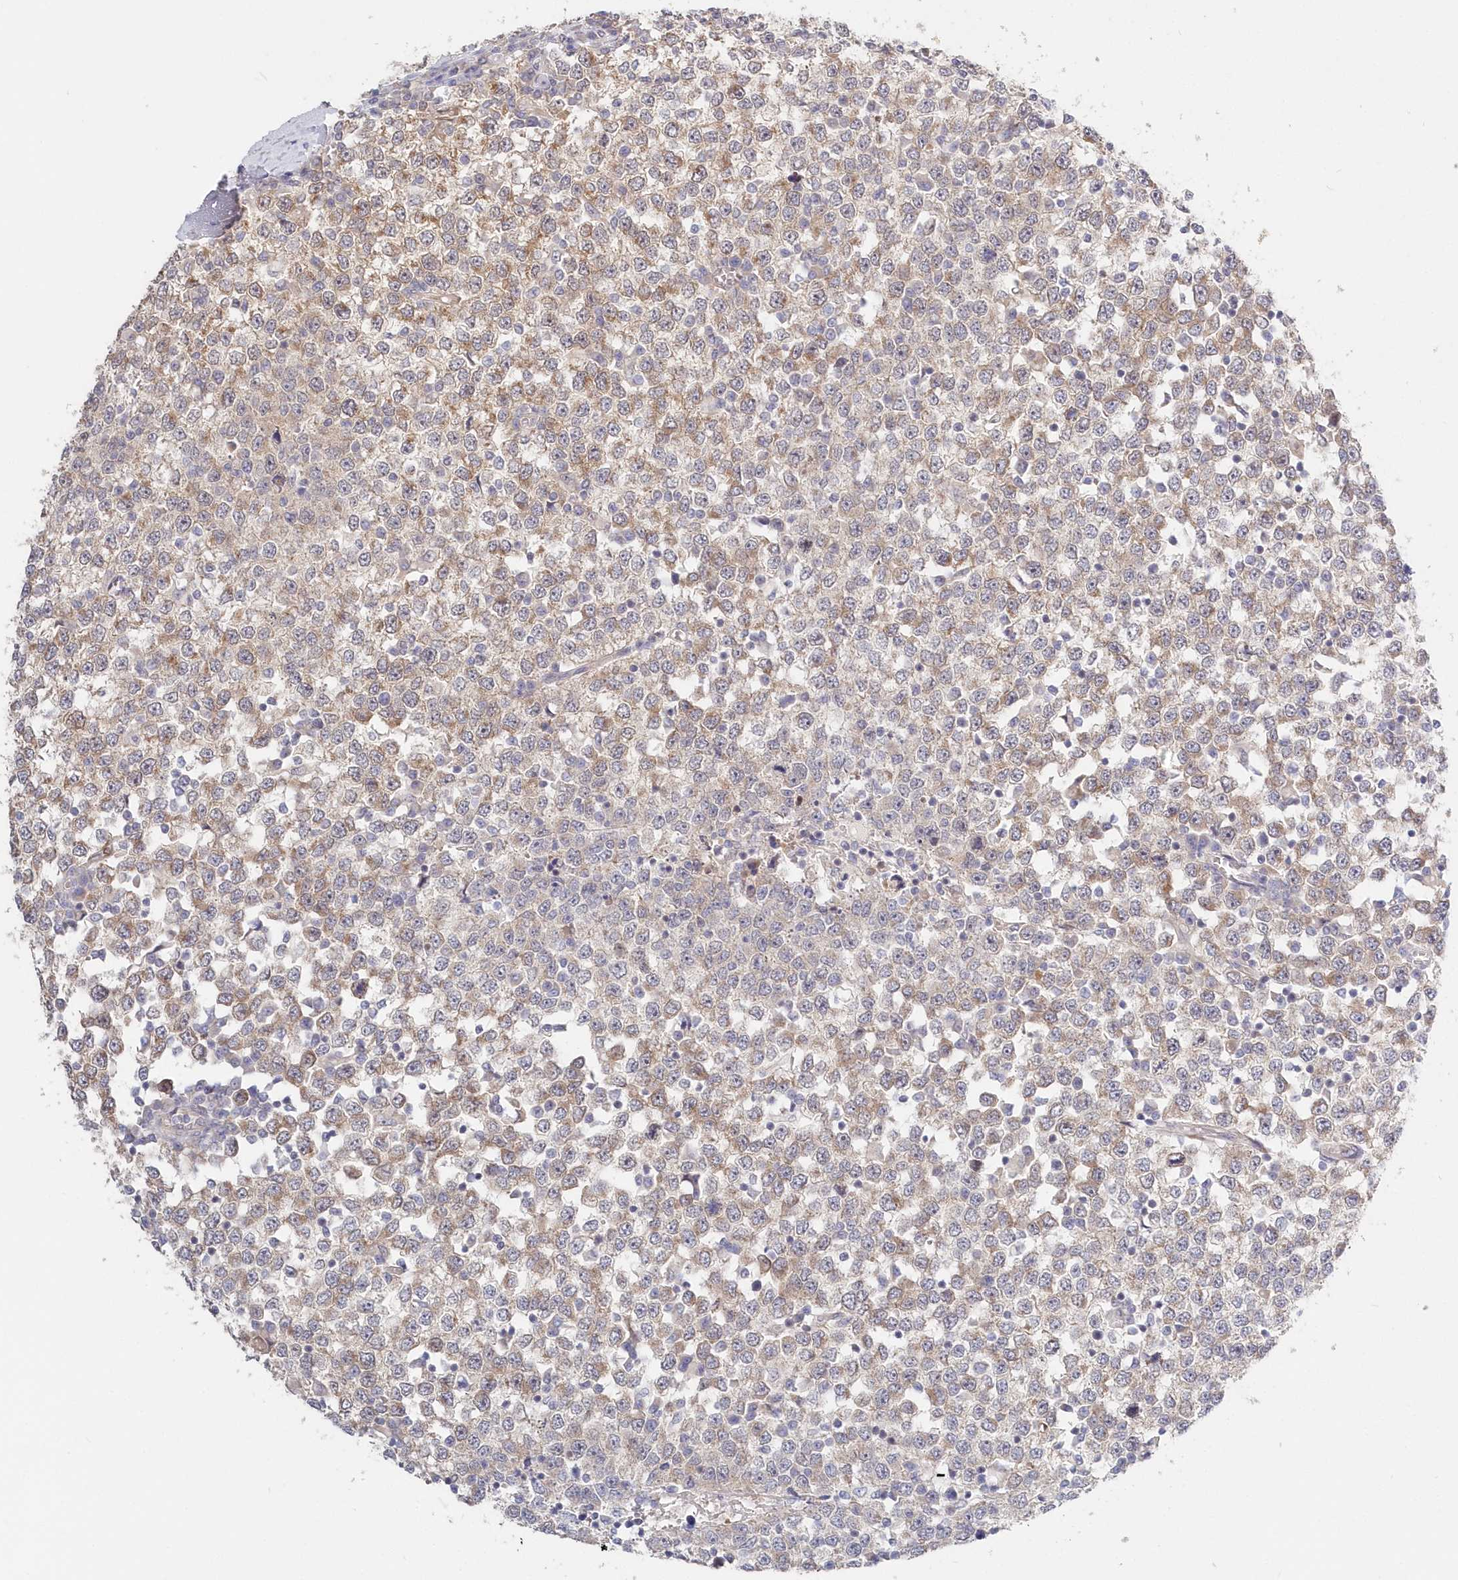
{"staining": {"intensity": "moderate", "quantity": "25%-75%", "location": "cytoplasmic/membranous"}, "tissue": "testis cancer", "cell_type": "Tumor cells", "image_type": "cancer", "snomed": [{"axis": "morphology", "description": "Seminoma, NOS"}, {"axis": "topography", "description": "Testis"}], "caption": "About 25%-75% of tumor cells in human seminoma (testis) display moderate cytoplasmic/membranous protein positivity as visualized by brown immunohistochemical staining.", "gene": "KATNA1", "patient": {"sex": "male", "age": 65}}